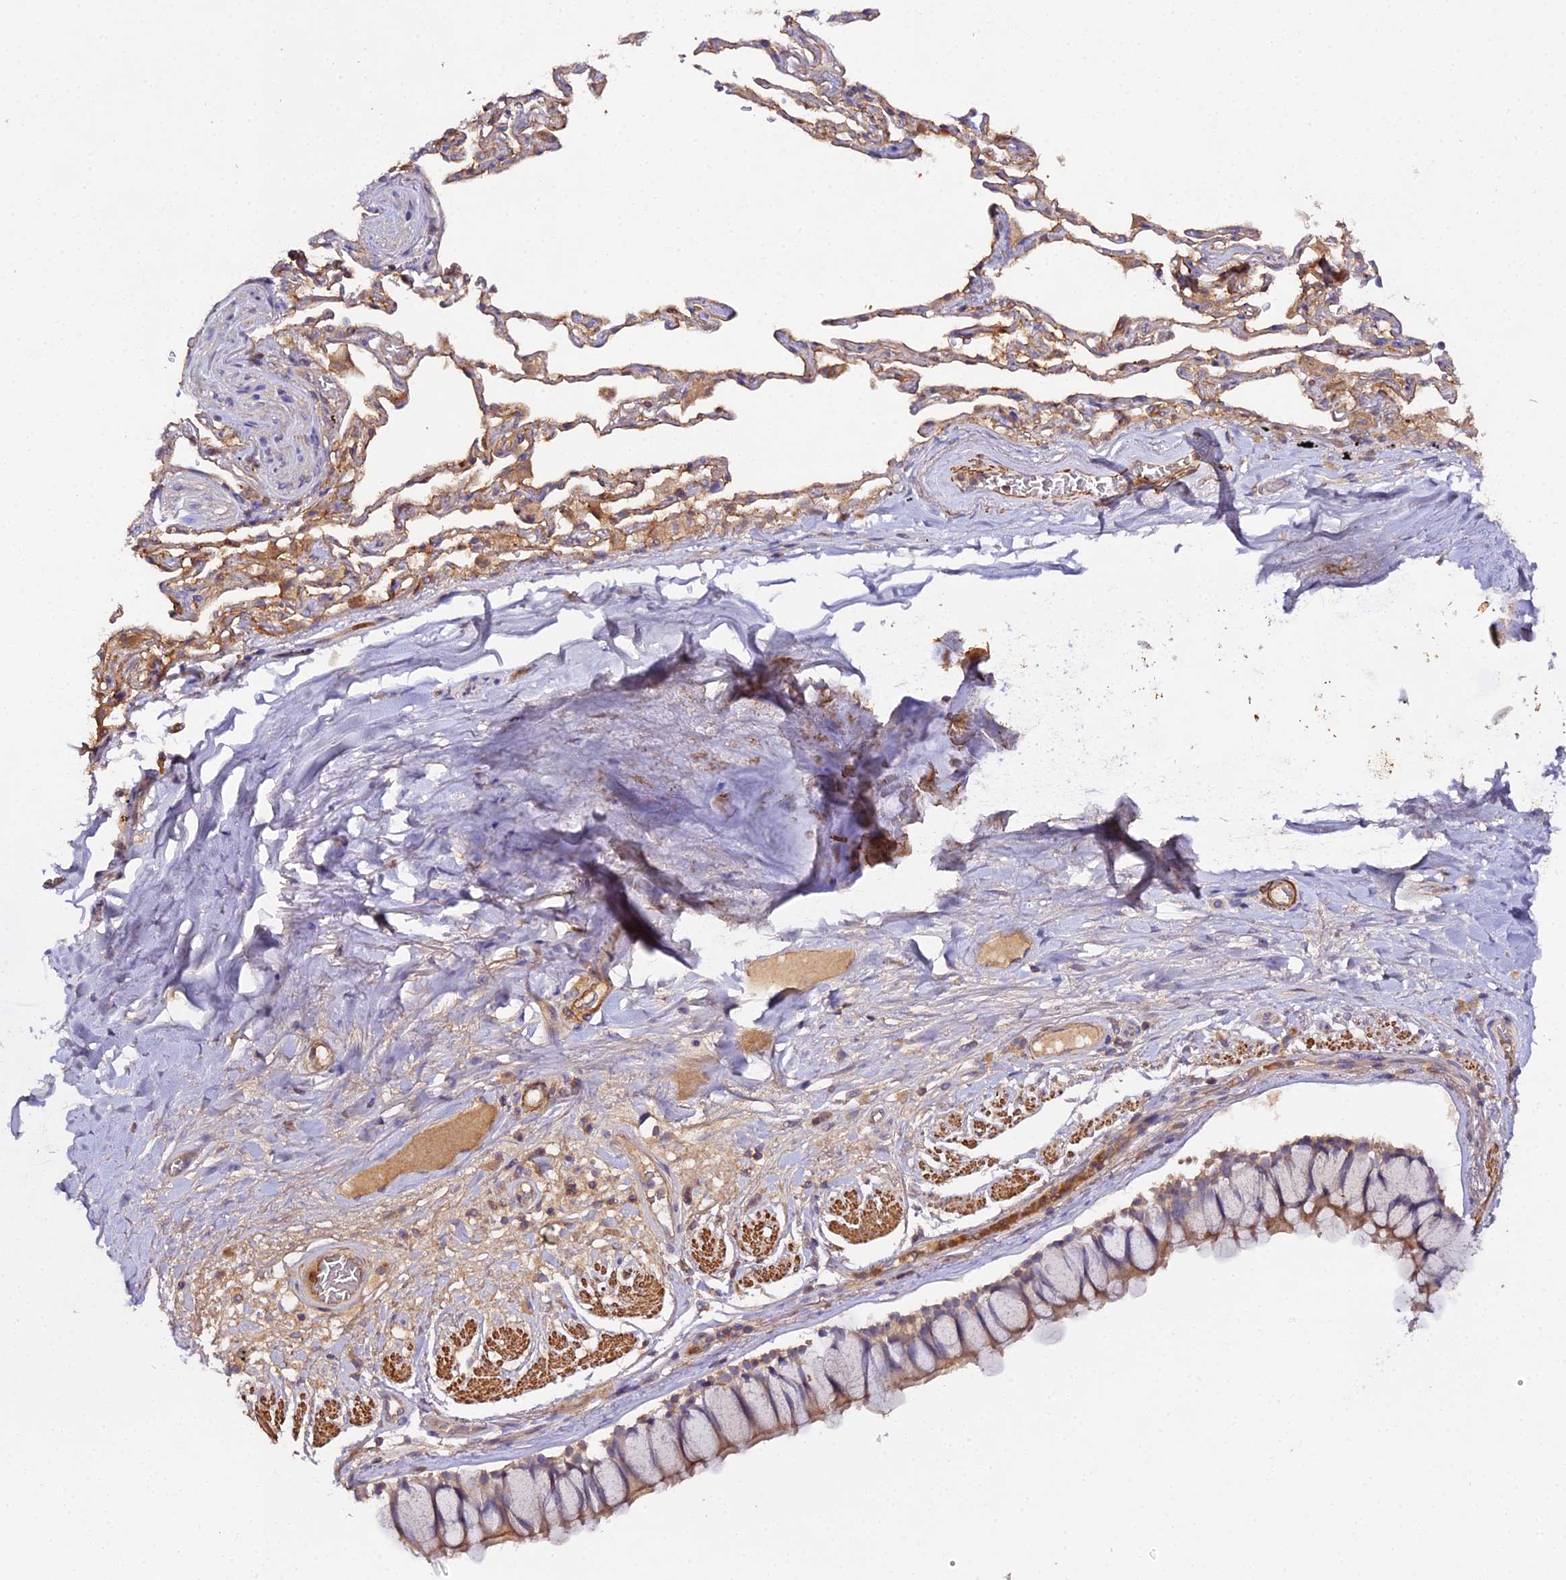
{"staining": {"intensity": "moderate", "quantity": "25%-75%", "location": "cytoplasmic/membranous"}, "tissue": "bronchus", "cell_type": "Respiratory epithelial cells", "image_type": "normal", "snomed": [{"axis": "morphology", "description": "Normal tissue, NOS"}, {"axis": "topography", "description": "Bronchus"}], "caption": "Human bronchus stained for a protein (brown) demonstrates moderate cytoplasmic/membranous positive staining in approximately 25%-75% of respiratory epithelial cells.", "gene": "TRIM26", "patient": {"sex": "male", "age": 65}}